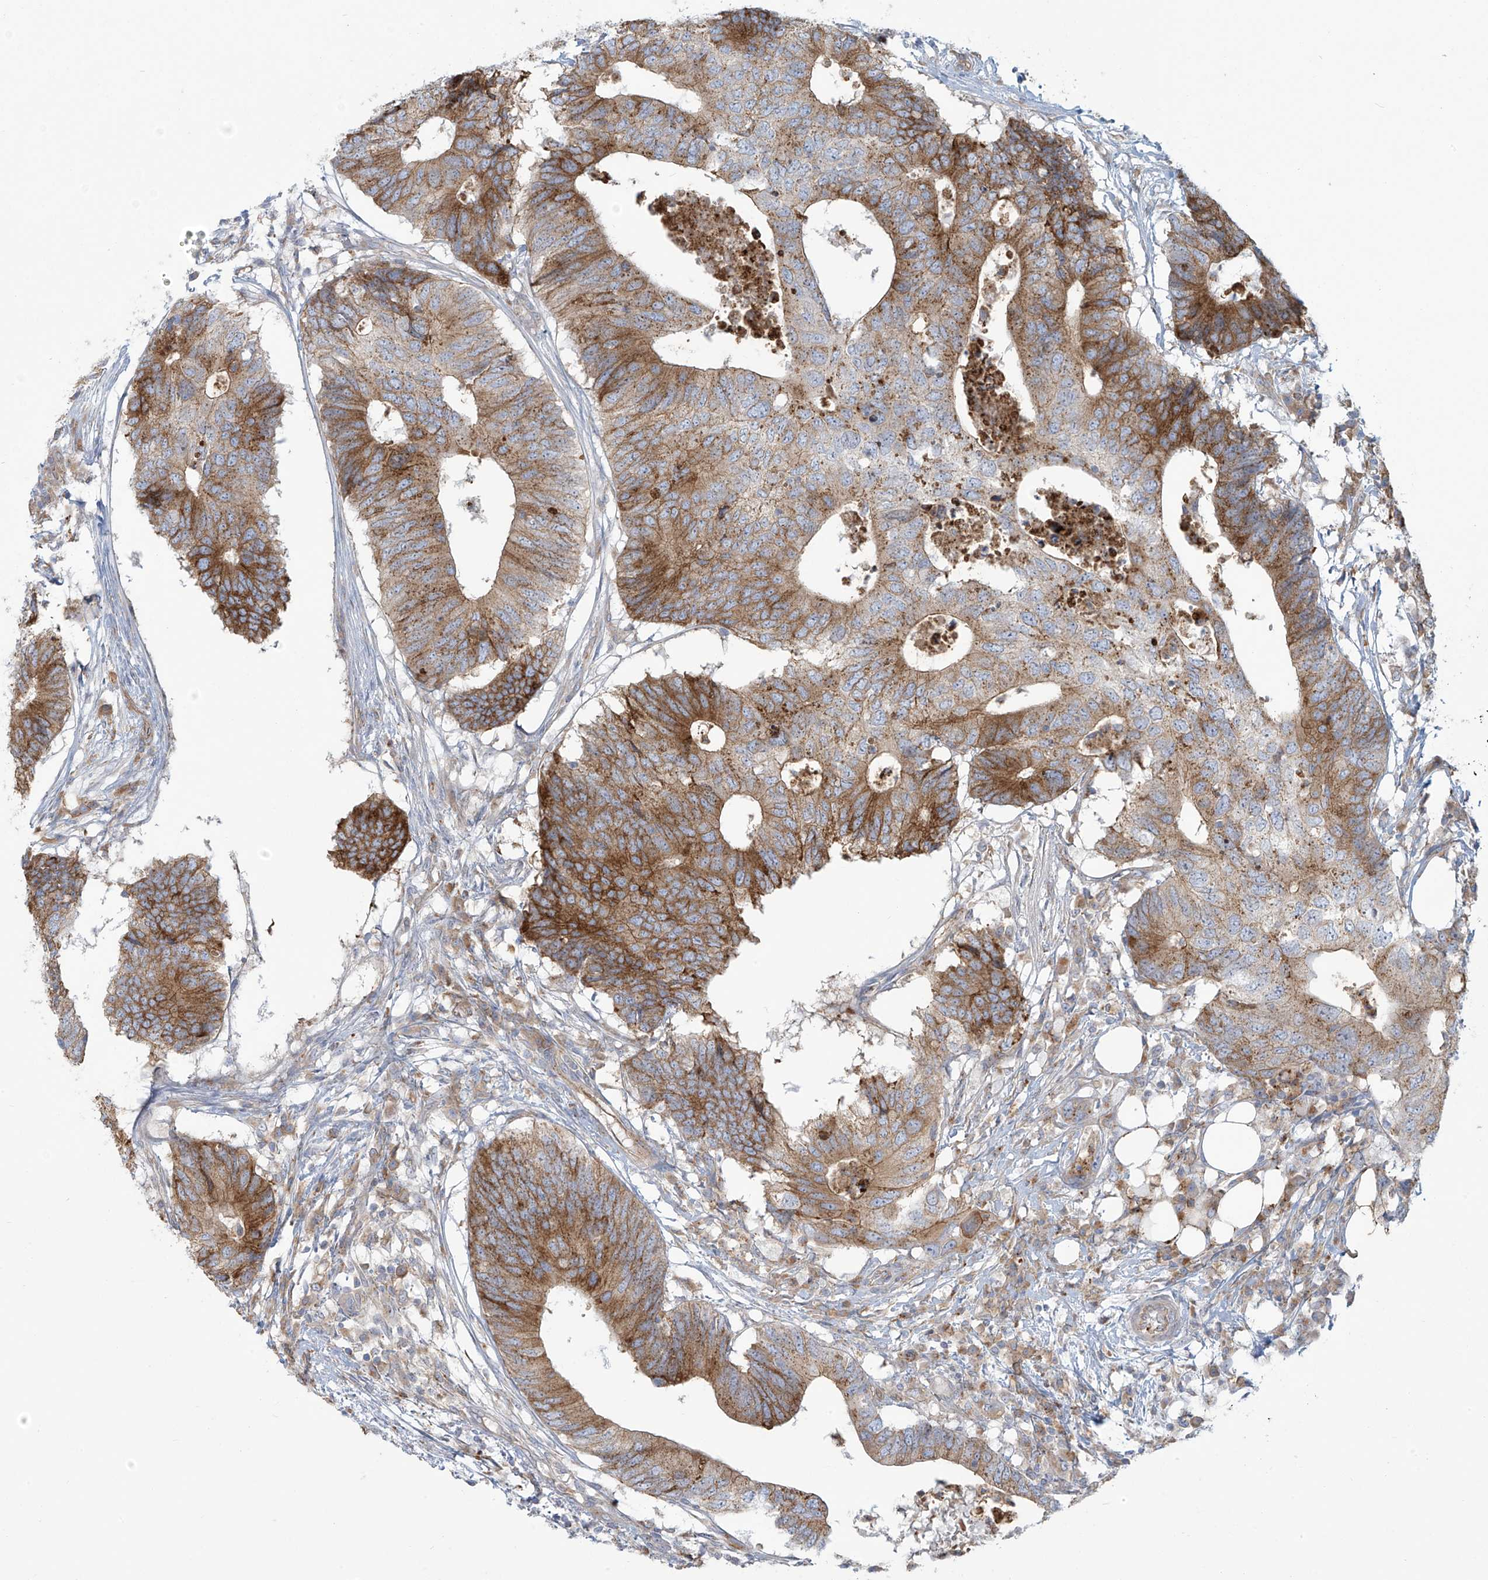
{"staining": {"intensity": "moderate", "quantity": ">75%", "location": "cytoplasmic/membranous"}, "tissue": "colorectal cancer", "cell_type": "Tumor cells", "image_type": "cancer", "snomed": [{"axis": "morphology", "description": "Adenocarcinoma, NOS"}, {"axis": "topography", "description": "Colon"}], "caption": "Immunohistochemical staining of human colorectal cancer (adenocarcinoma) demonstrates medium levels of moderate cytoplasmic/membranous protein expression in approximately >75% of tumor cells.", "gene": "LZTS3", "patient": {"sex": "male", "age": 71}}